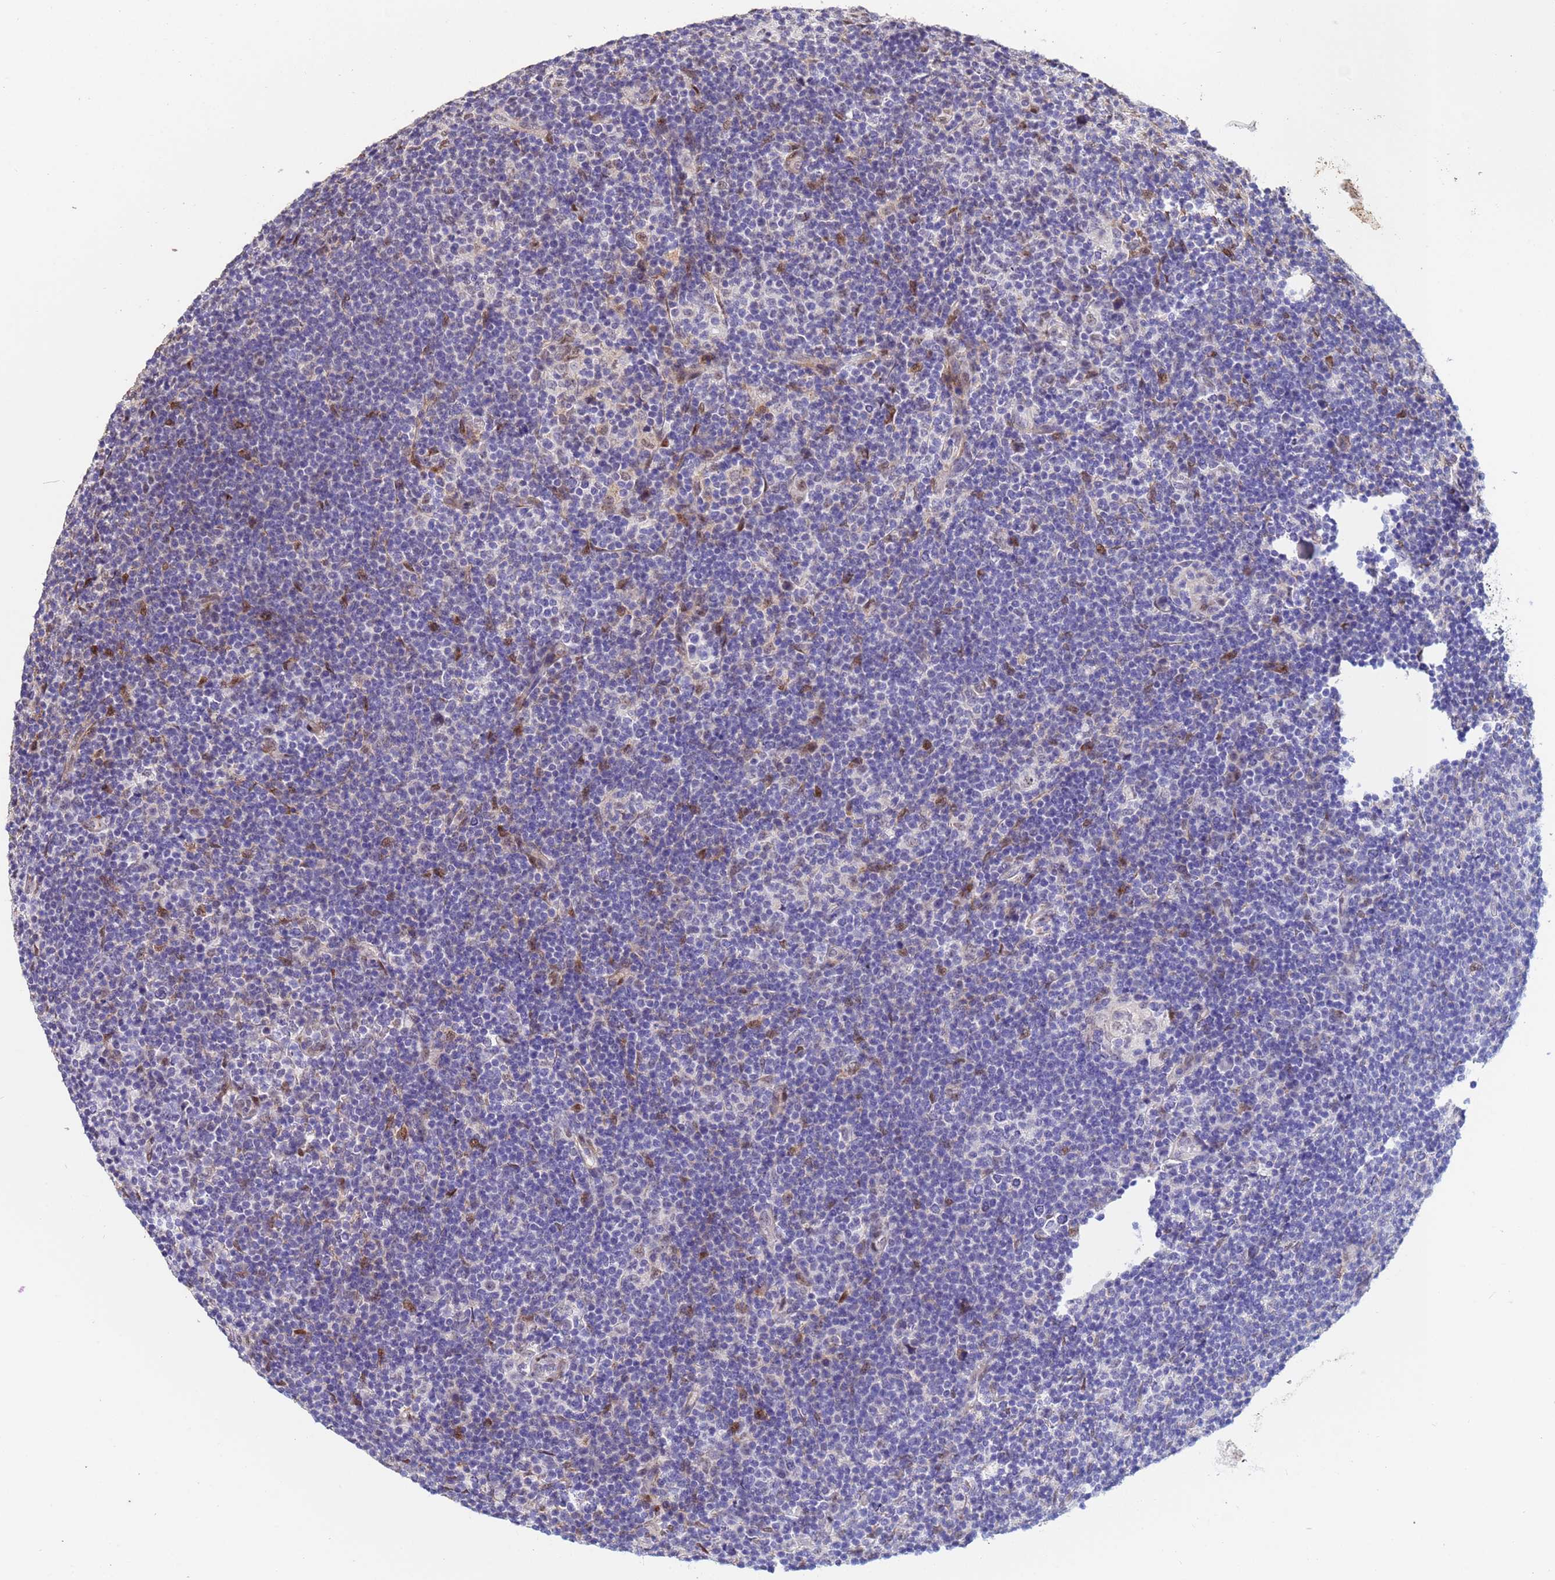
{"staining": {"intensity": "weak", "quantity": "25%-75%", "location": "nuclear"}, "tissue": "lymphoma", "cell_type": "Tumor cells", "image_type": "cancer", "snomed": [{"axis": "morphology", "description": "Hodgkin's disease, NOS"}, {"axis": "topography", "description": "Lymph node"}], "caption": "About 25%-75% of tumor cells in lymphoma demonstrate weak nuclear protein staining as visualized by brown immunohistochemical staining.", "gene": "TRIP6", "patient": {"sex": "female", "age": 57}}